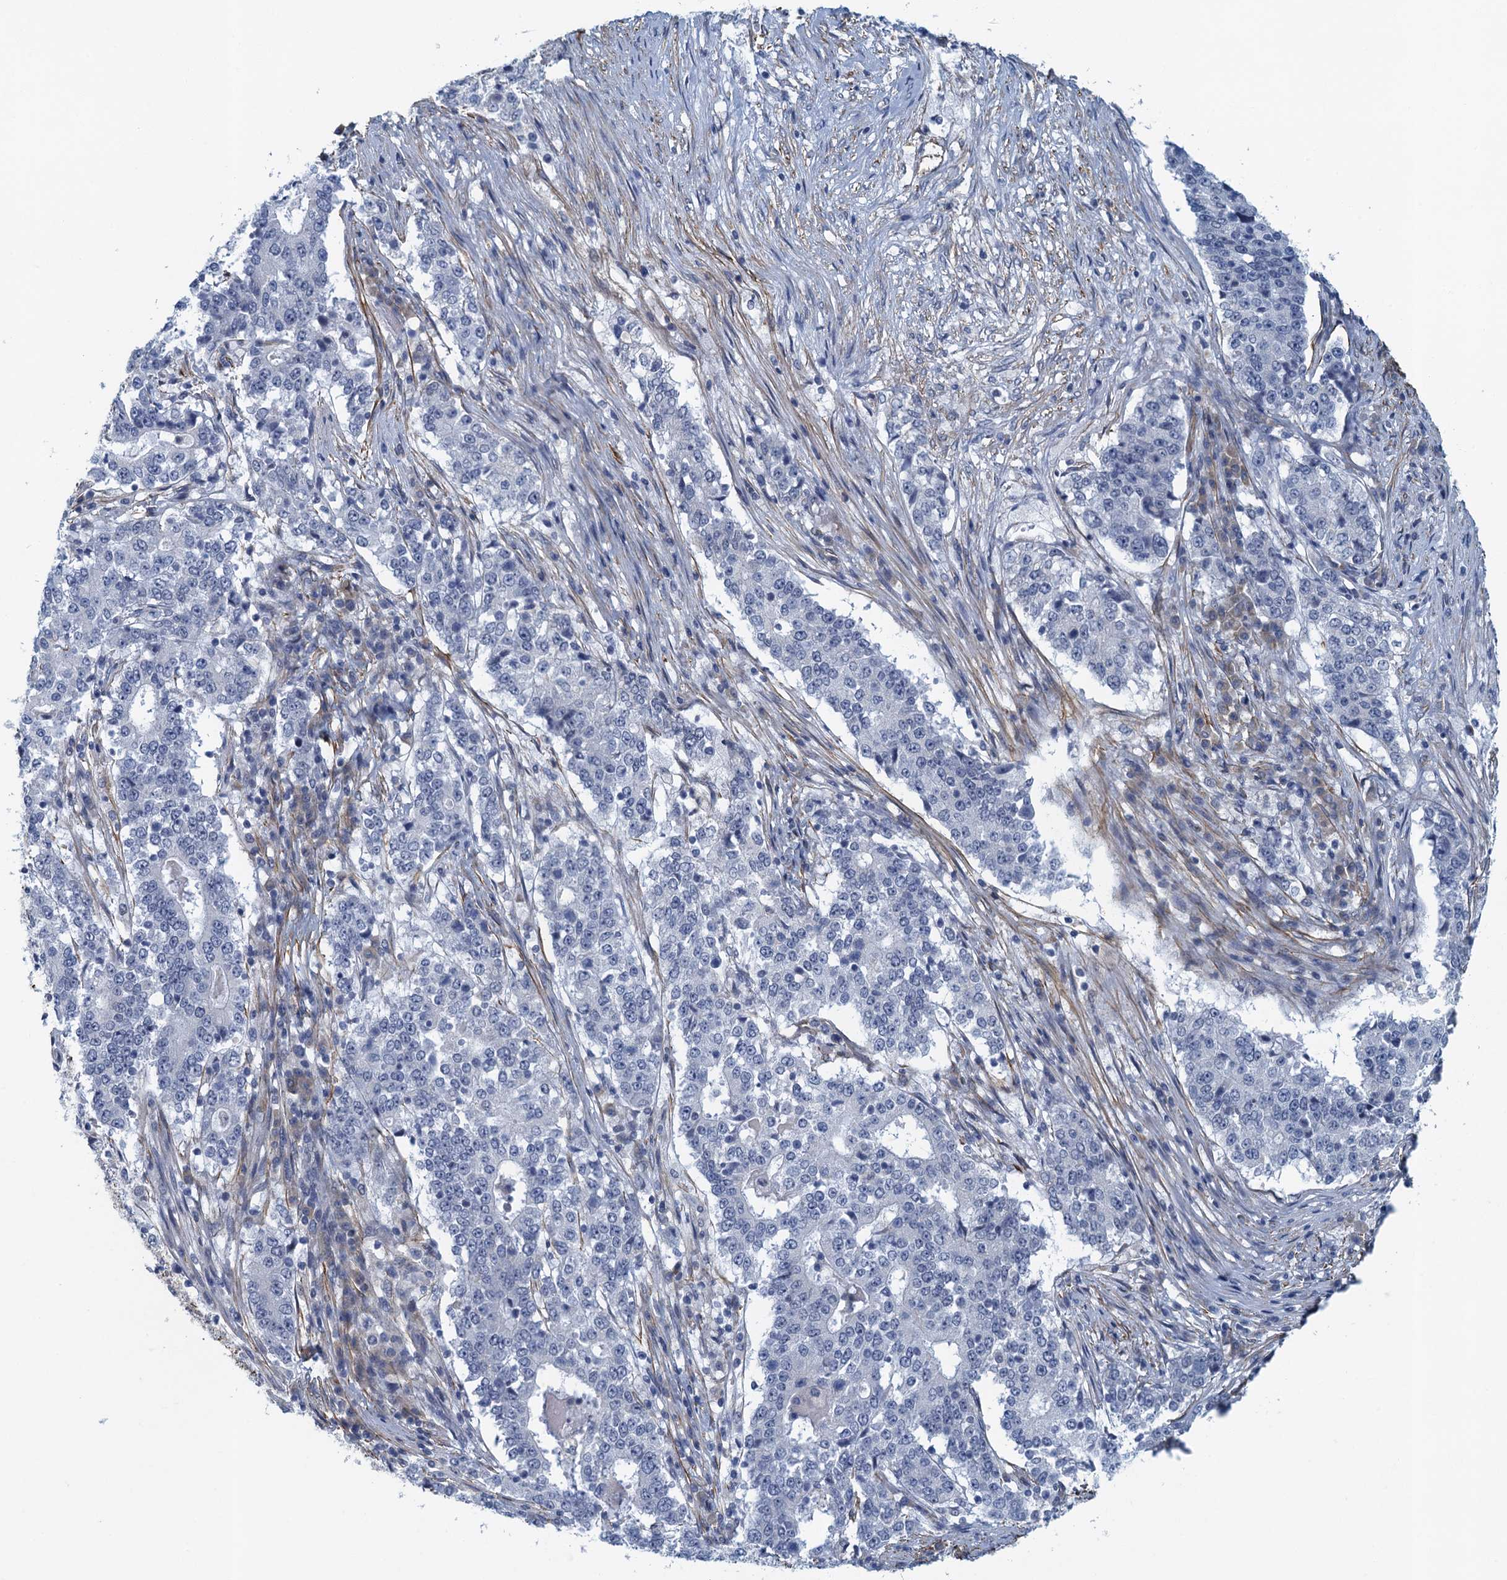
{"staining": {"intensity": "negative", "quantity": "none", "location": "none"}, "tissue": "stomach cancer", "cell_type": "Tumor cells", "image_type": "cancer", "snomed": [{"axis": "morphology", "description": "Adenocarcinoma, NOS"}, {"axis": "topography", "description": "Stomach"}], "caption": "DAB (3,3'-diaminobenzidine) immunohistochemical staining of human stomach cancer (adenocarcinoma) shows no significant expression in tumor cells.", "gene": "ALG2", "patient": {"sex": "male", "age": 59}}